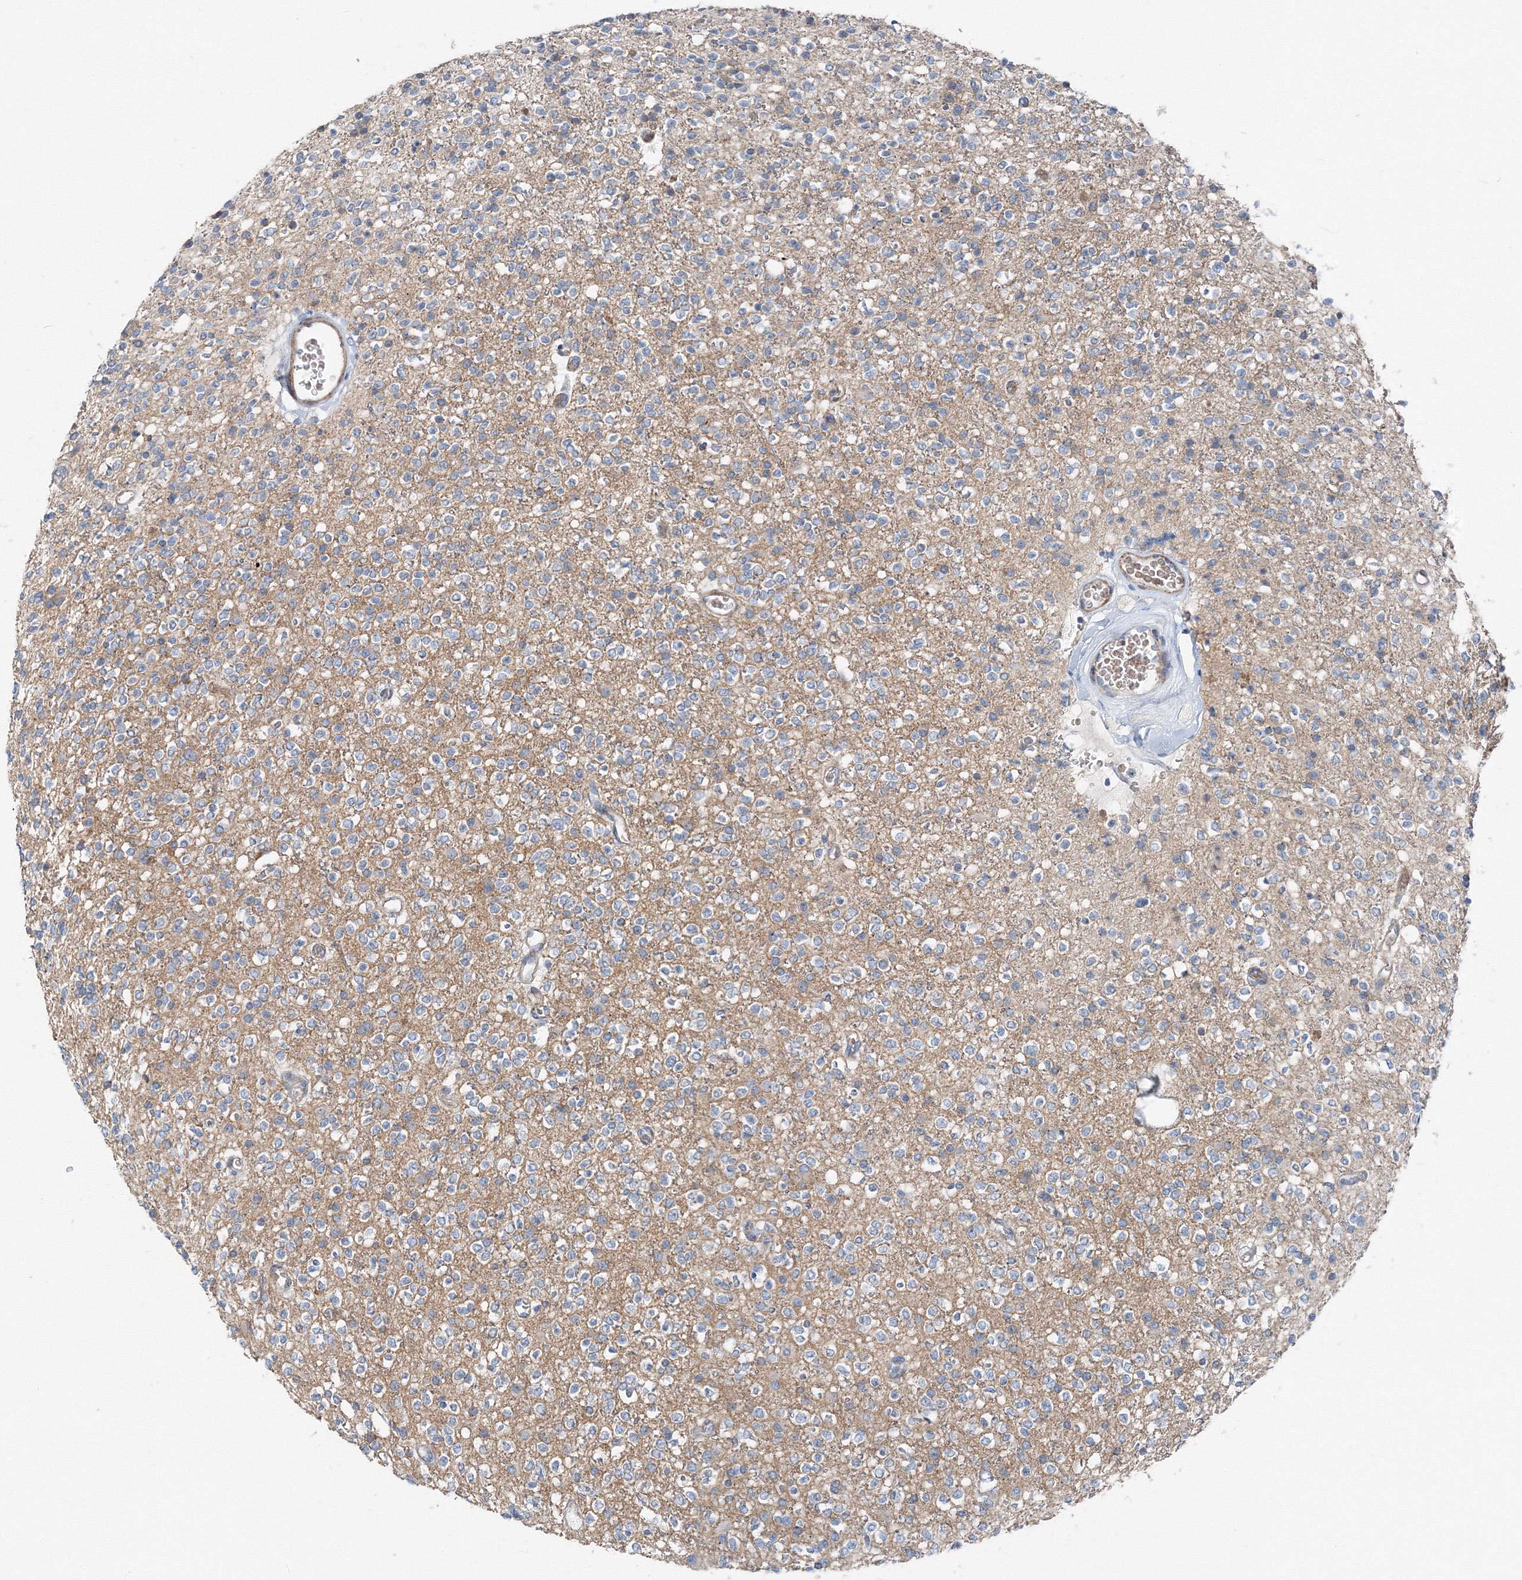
{"staining": {"intensity": "negative", "quantity": "none", "location": "none"}, "tissue": "glioma", "cell_type": "Tumor cells", "image_type": "cancer", "snomed": [{"axis": "morphology", "description": "Glioma, malignant, High grade"}, {"axis": "topography", "description": "Brain"}], "caption": "A high-resolution histopathology image shows immunohistochemistry (IHC) staining of high-grade glioma (malignant), which exhibits no significant positivity in tumor cells.", "gene": "AASDH", "patient": {"sex": "male", "age": 34}}